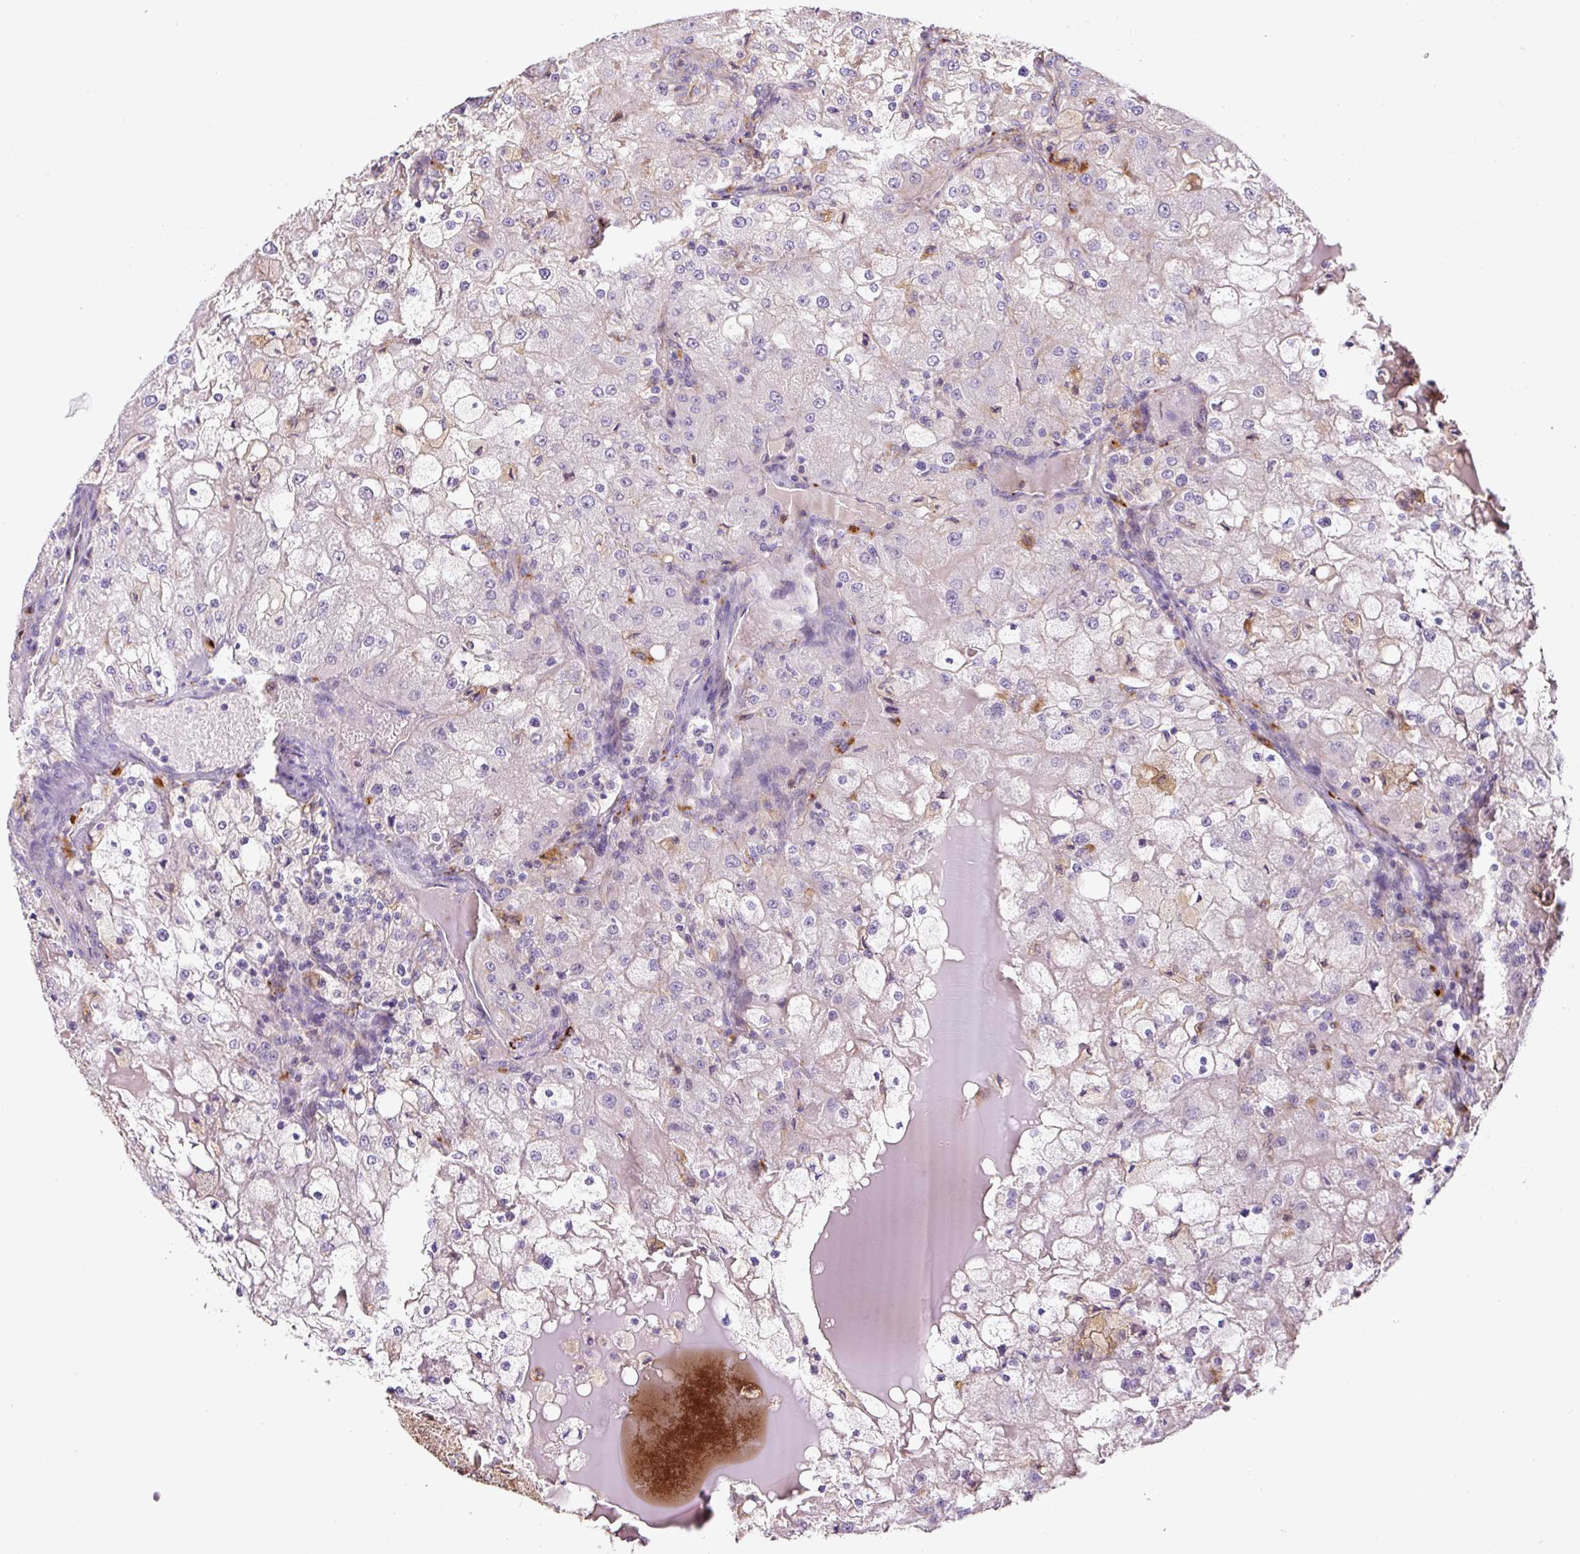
{"staining": {"intensity": "negative", "quantity": "none", "location": "none"}, "tissue": "renal cancer", "cell_type": "Tumor cells", "image_type": "cancer", "snomed": [{"axis": "morphology", "description": "Adenocarcinoma, NOS"}, {"axis": "topography", "description": "Kidney"}], "caption": "High magnification brightfield microscopy of renal cancer stained with DAB (3,3'-diaminobenzidine) (brown) and counterstained with hematoxylin (blue): tumor cells show no significant expression.", "gene": "B3GALT5", "patient": {"sex": "female", "age": 74}}